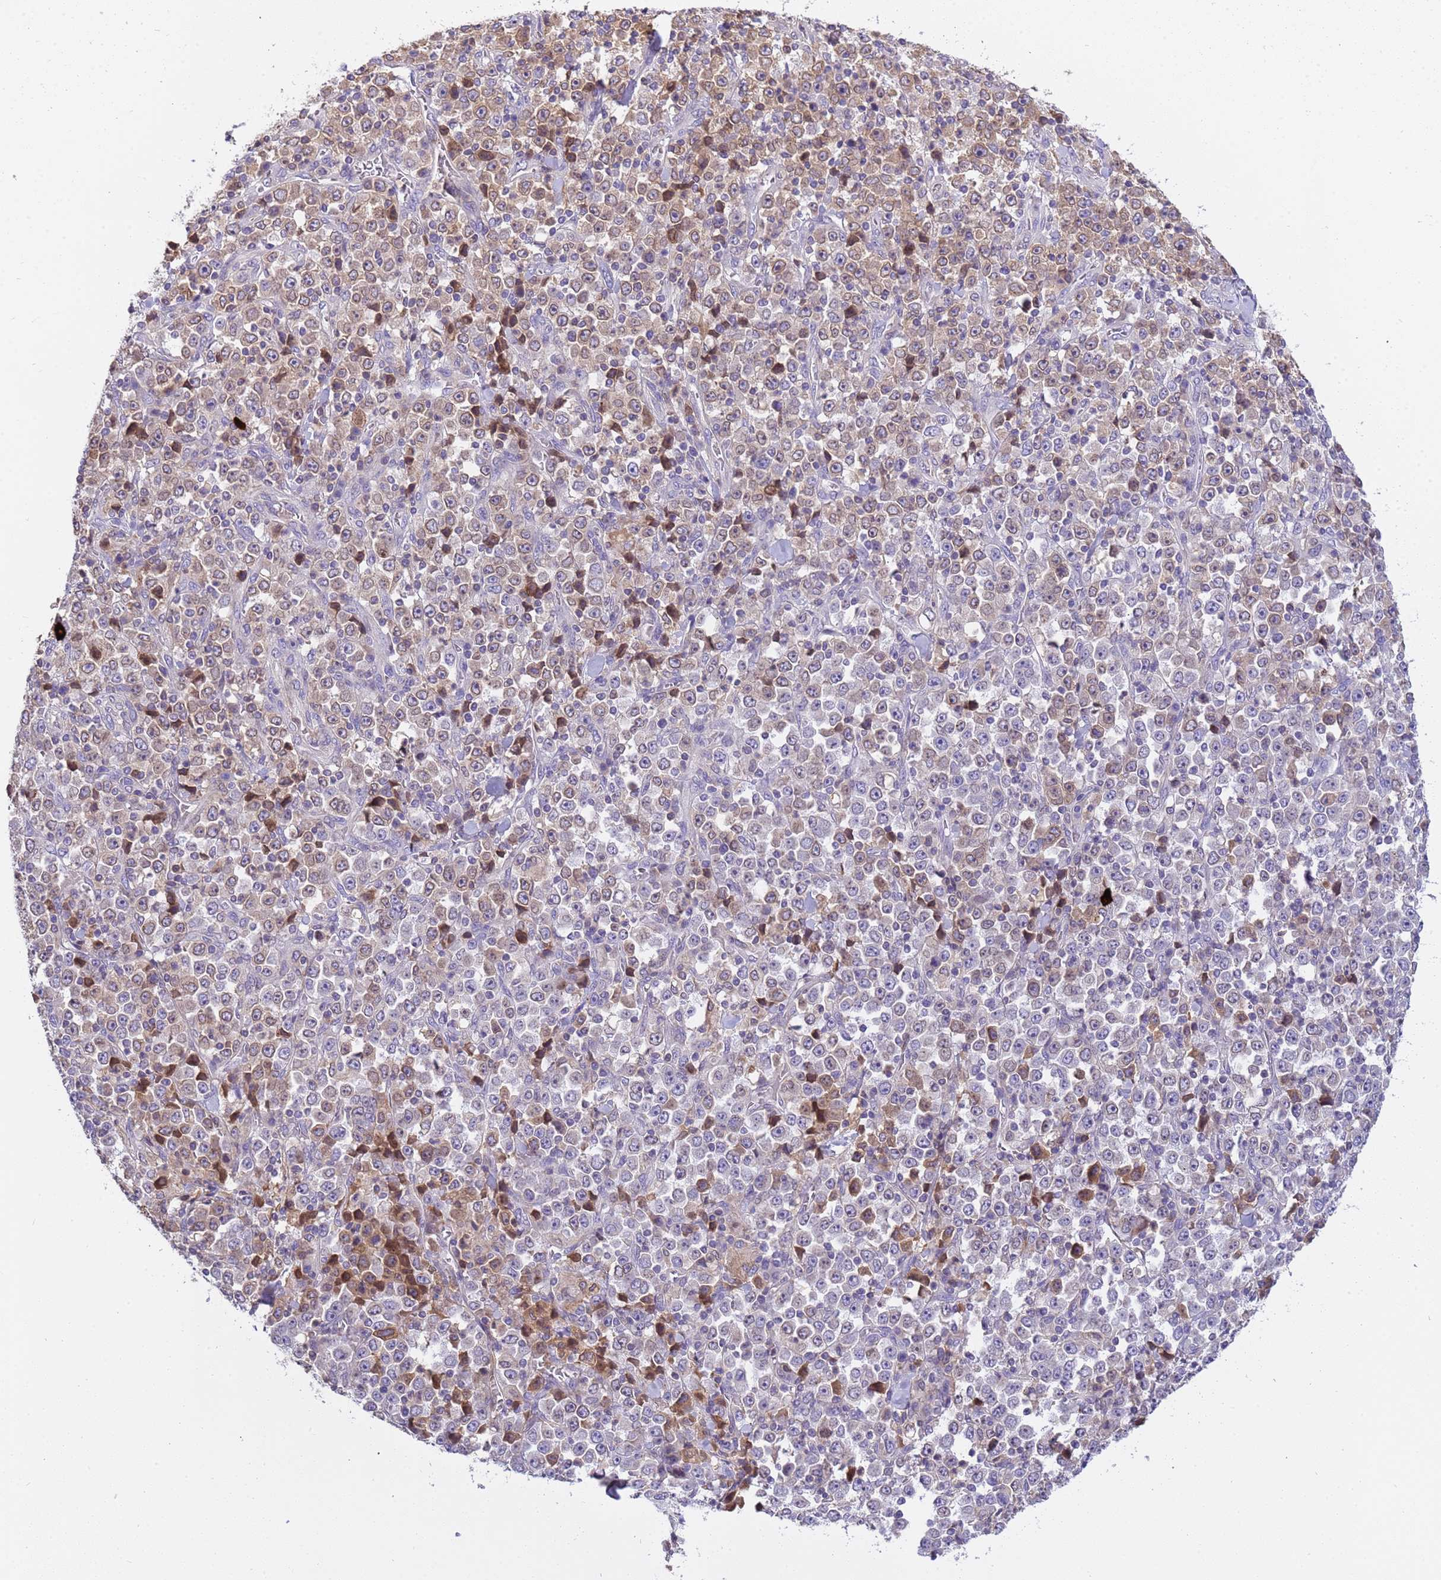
{"staining": {"intensity": "weak", "quantity": "<25%", "location": "cytoplasmic/membranous"}, "tissue": "stomach cancer", "cell_type": "Tumor cells", "image_type": "cancer", "snomed": [{"axis": "morphology", "description": "Normal tissue, NOS"}, {"axis": "morphology", "description": "Adenocarcinoma, NOS"}, {"axis": "topography", "description": "Stomach, upper"}, {"axis": "topography", "description": "Stomach"}], "caption": "Immunohistochemistry histopathology image of neoplastic tissue: human adenocarcinoma (stomach) stained with DAB shows no significant protein staining in tumor cells.", "gene": "PLCXD3", "patient": {"sex": "male", "age": 59}}